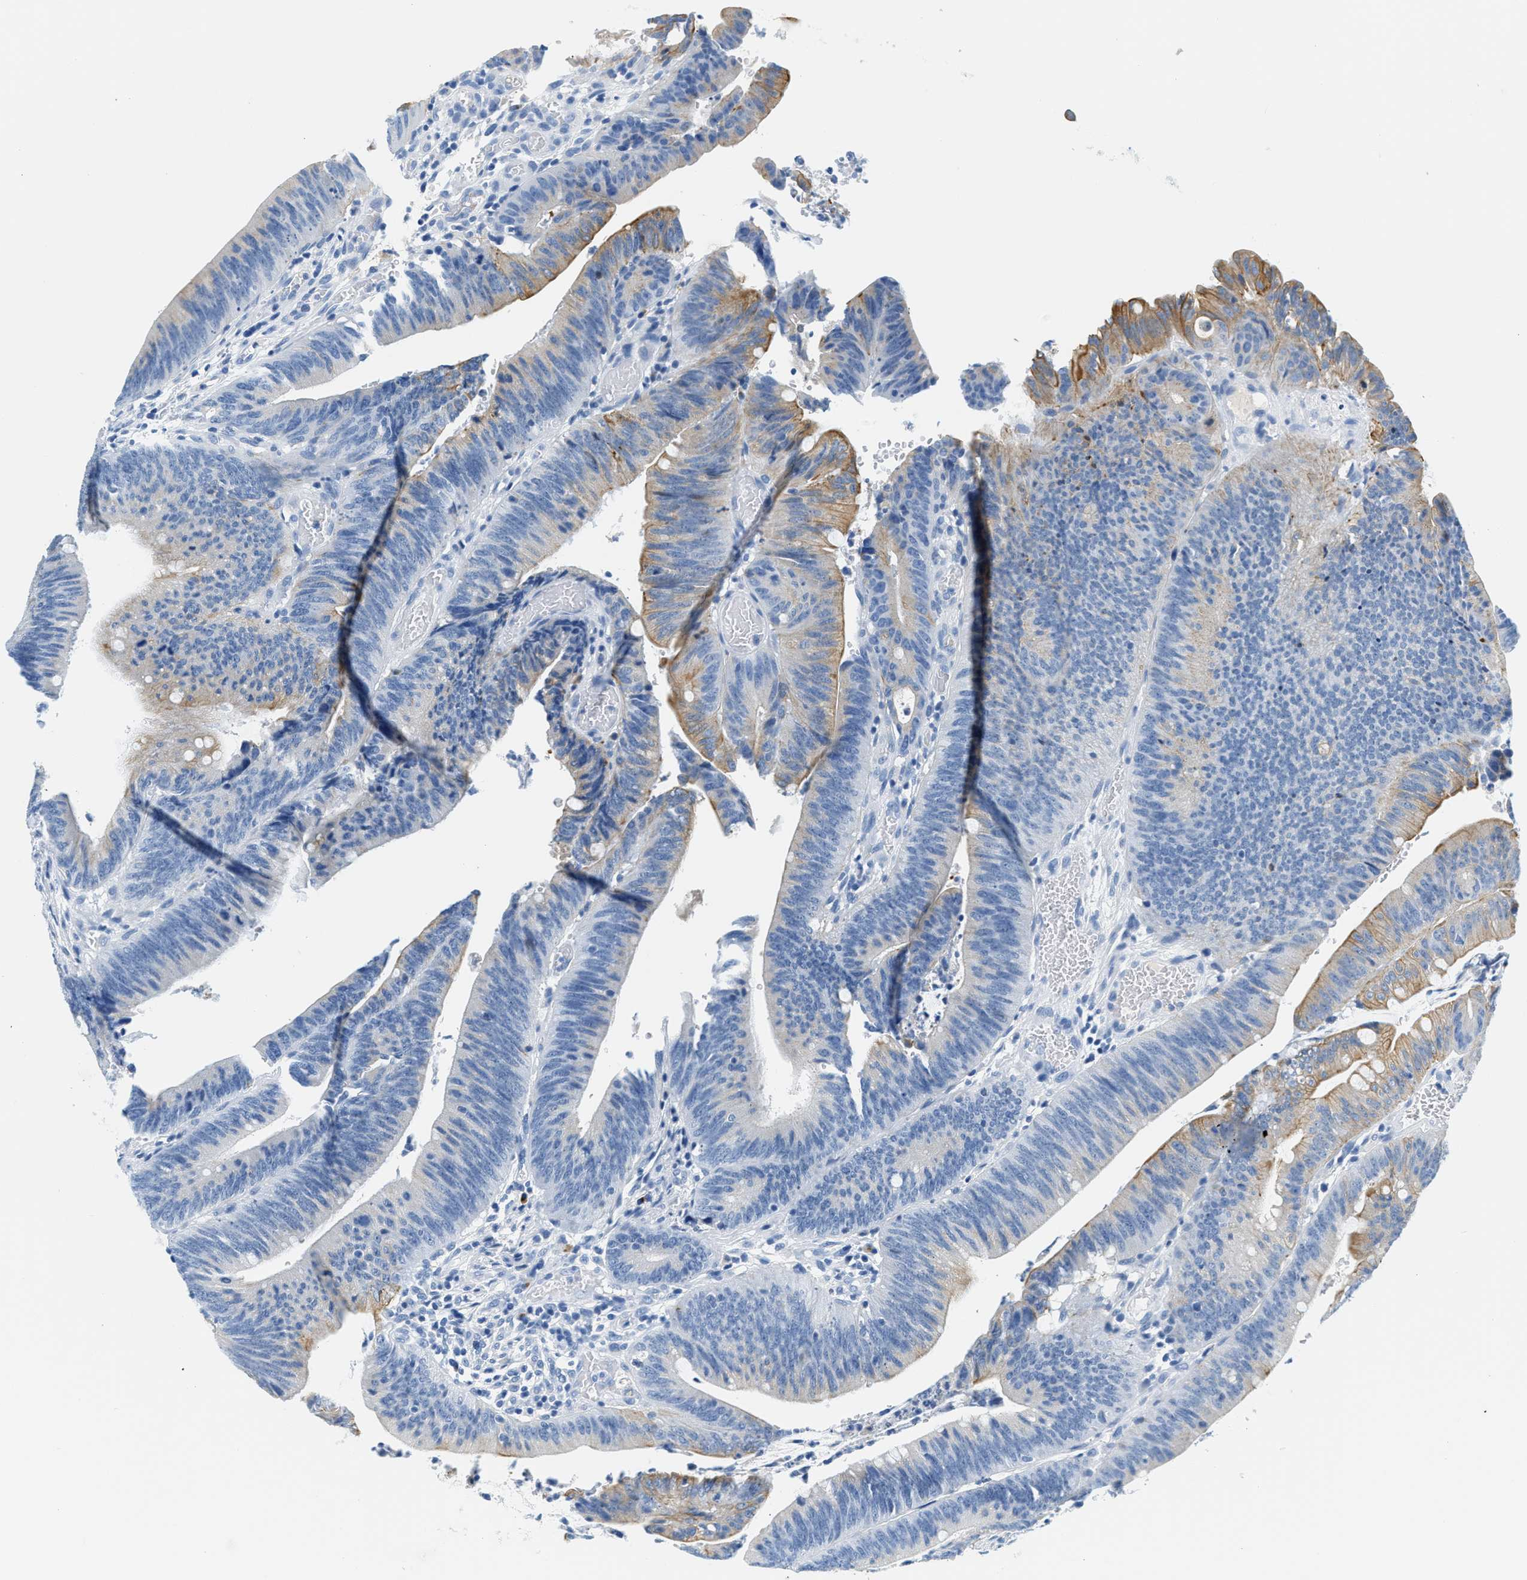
{"staining": {"intensity": "moderate", "quantity": "<25%", "location": "cytoplasmic/membranous"}, "tissue": "colorectal cancer", "cell_type": "Tumor cells", "image_type": "cancer", "snomed": [{"axis": "morphology", "description": "Normal tissue, NOS"}, {"axis": "morphology", "description": "Adenocarcinoma, NOS"}, {"axis": "topography", "description": "Rectum"}], "caption": "Tumor cells exhibit low levels of moderate cytoplasmic/membranous positivity in about <25% of cells in adenocarcinoma (colorectal). (brown staining indicates protein expression, while blue staining denotes nuclei).", "gene": "STXBP2", "patient": {"sex": "female", "age": 66}}